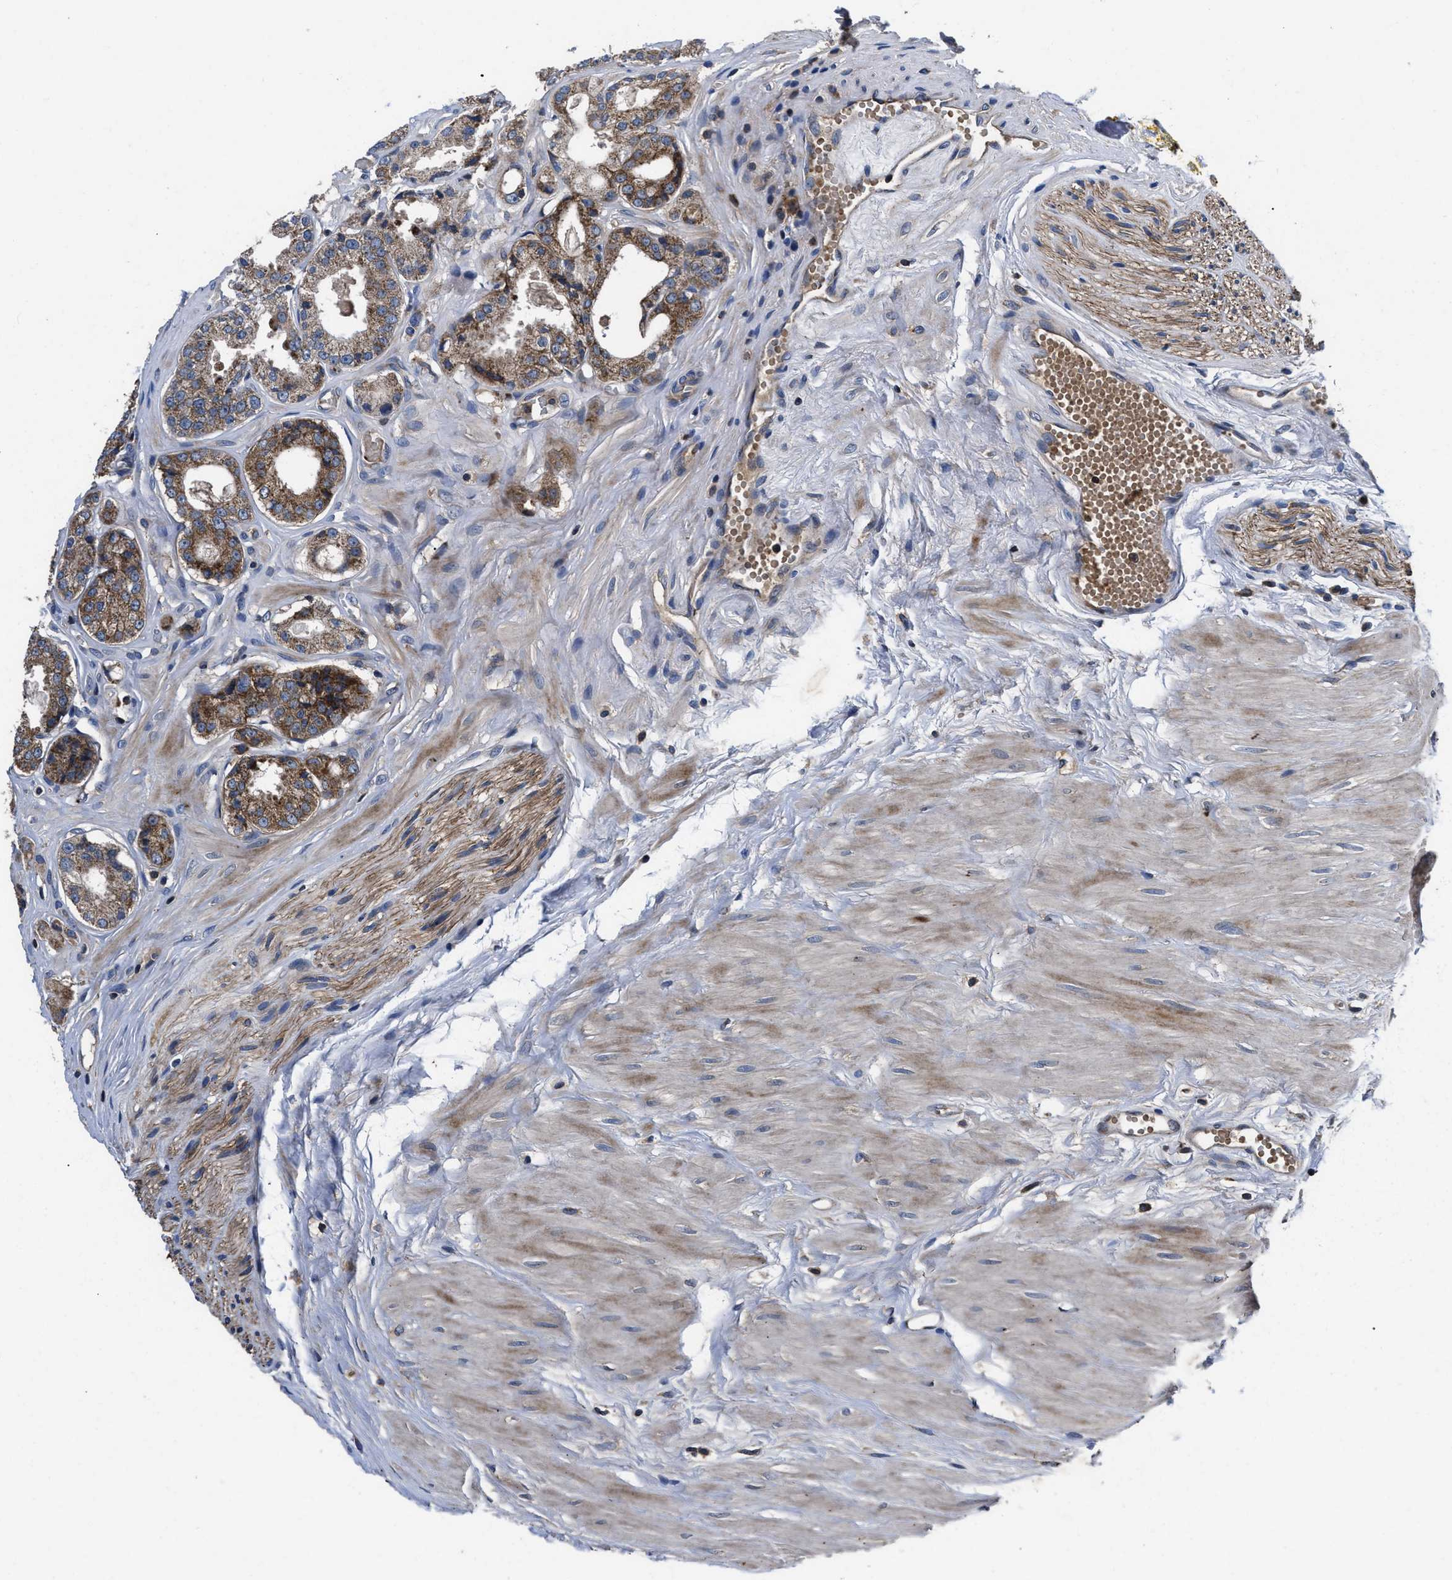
{"staining": {"intensity": "moderate", "quantity": ">75%", "location": "cytoplasmic/membranous"}, "tissue": "prostate cancer", "cell_type": "Tumor cells", "image_type": "cancer", "snomed": [{"axis": "morphology", "description": "Adenocarcinoma, Low grade"}, {"axis": "topography", "description": "Prostate"}], "caption": "Moderate cytoplasmic/membranous protein expression is seen in approximately >75% of tumor cells in prostate cancer.", "gene": "YBEY", "patient": {"sex": "male", "age": 57}}